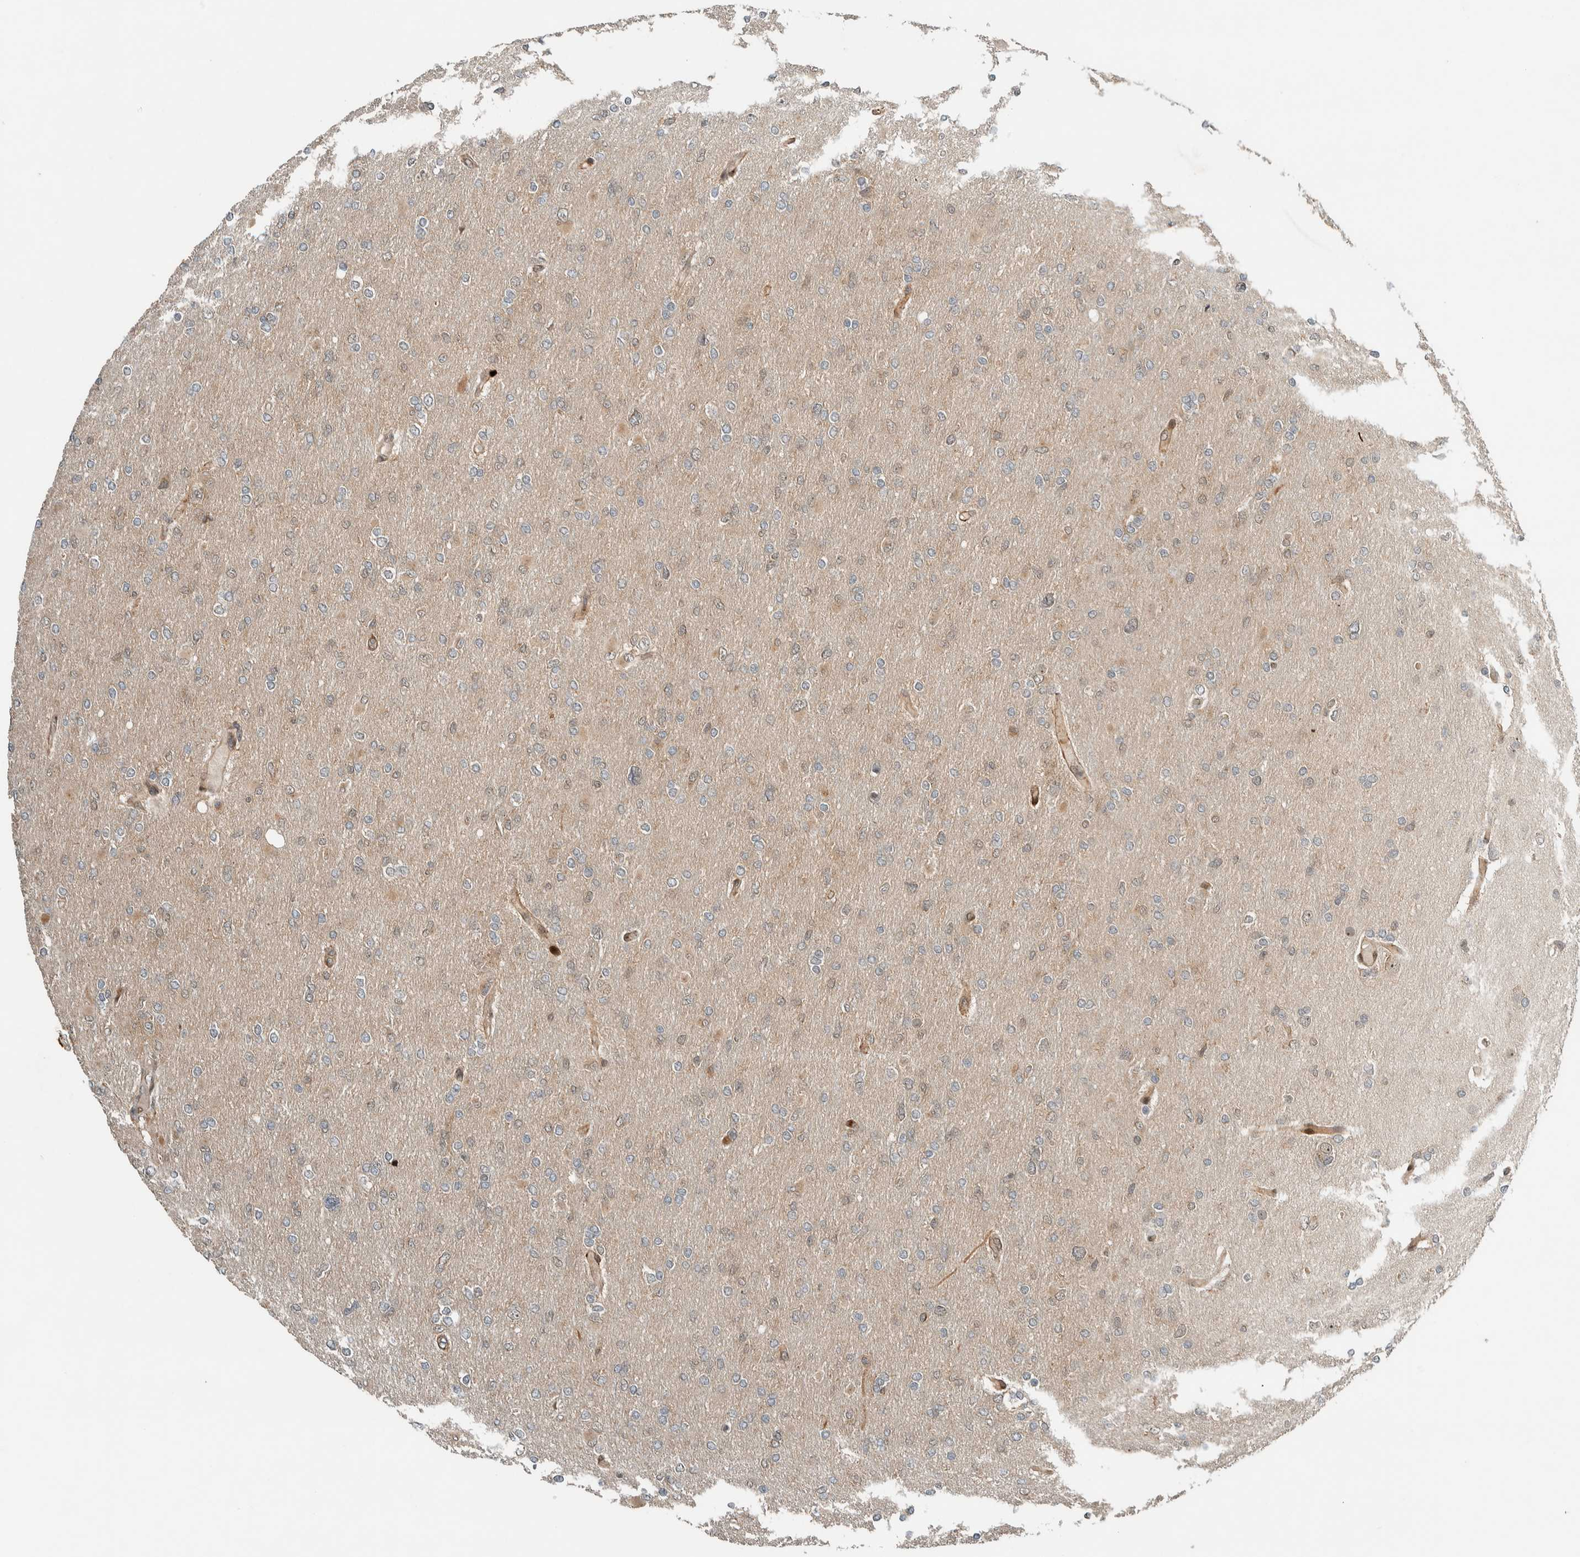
{"staining": {"intensity": "weak", "quantity": "<25%", "location": "cytoplasmic/membranous"}, "tissue": "glioma", "cell_type": "Tumor cells", "image_type": "cancer", "snomed": [{"axis": "morphology", "description": "Glioma, malignant, High grade"}, {"axis": "topography", "description": "Cerebral cortex"}], "caption": "The histopathology image reveals no significant positivity in tumor cells of malignant high-grade glioma.", "gene": "STXBP4", "patient": {"sex": "female", "age": 36}}